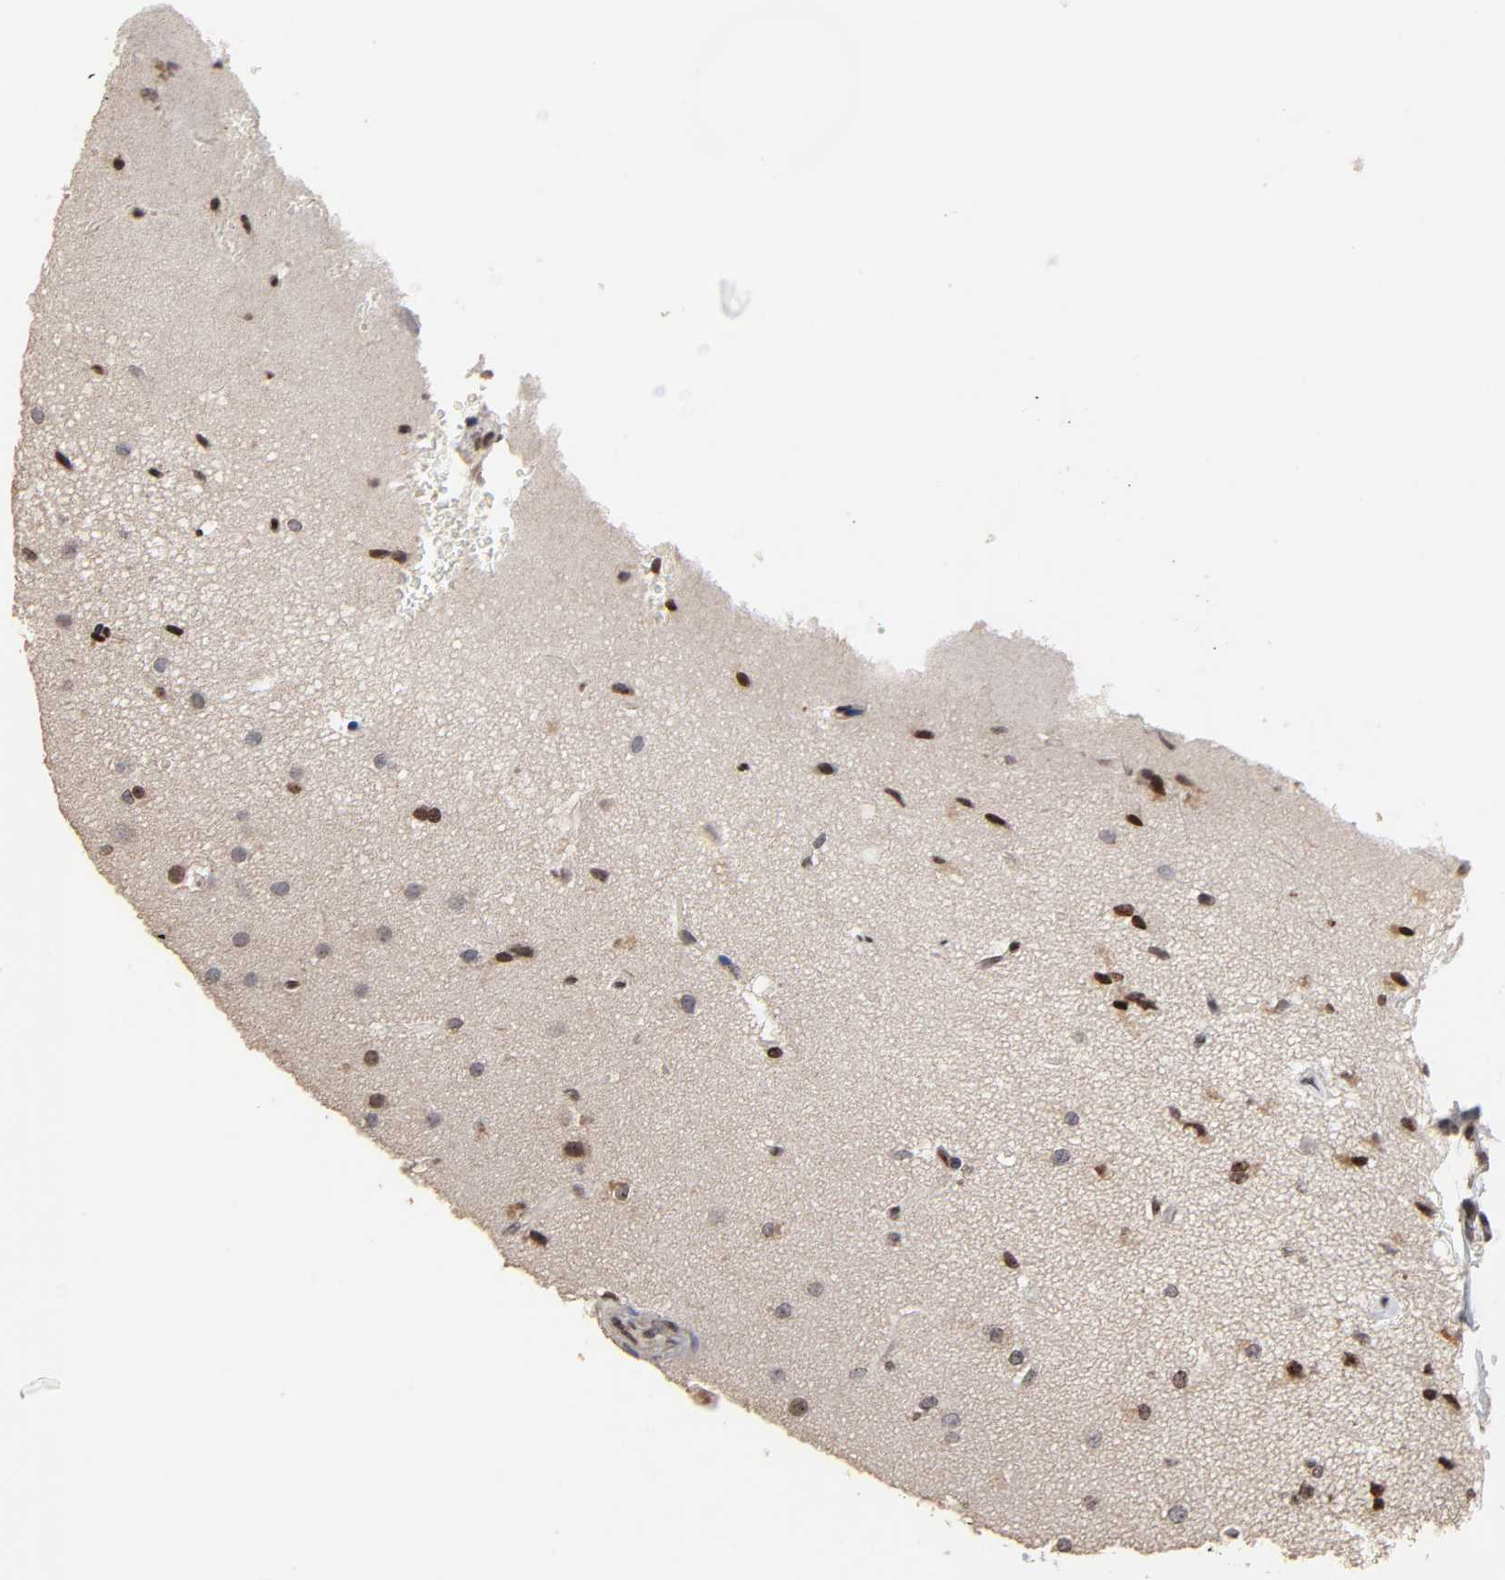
{"staining": {"intensity": "strong", "quantity": "25%-75%", "location": "nuclear"}, "tissue": "glioma", "cell_type": "Tumor cells", "image_type": "cancer", "snomed": [{"axis": "morphology", "description": "Glioma, malignant, Low grade"}, {"axis": "topography", "description": "Cerebral cortex"}], "caption": "Immunohistochemistry of human malignant glioma (low-grade) displays high levels of strong nuclear expression in approximately 25%-75% of tumor cells. The protein is stained brown, and the nuclei are stained in blue (DAB (3,3'-diaminobenzidine) IHC with brightfield microscopy, high magnification).", "gene": "ZNF473", "patient": {"sex": "female", "age": 47}}